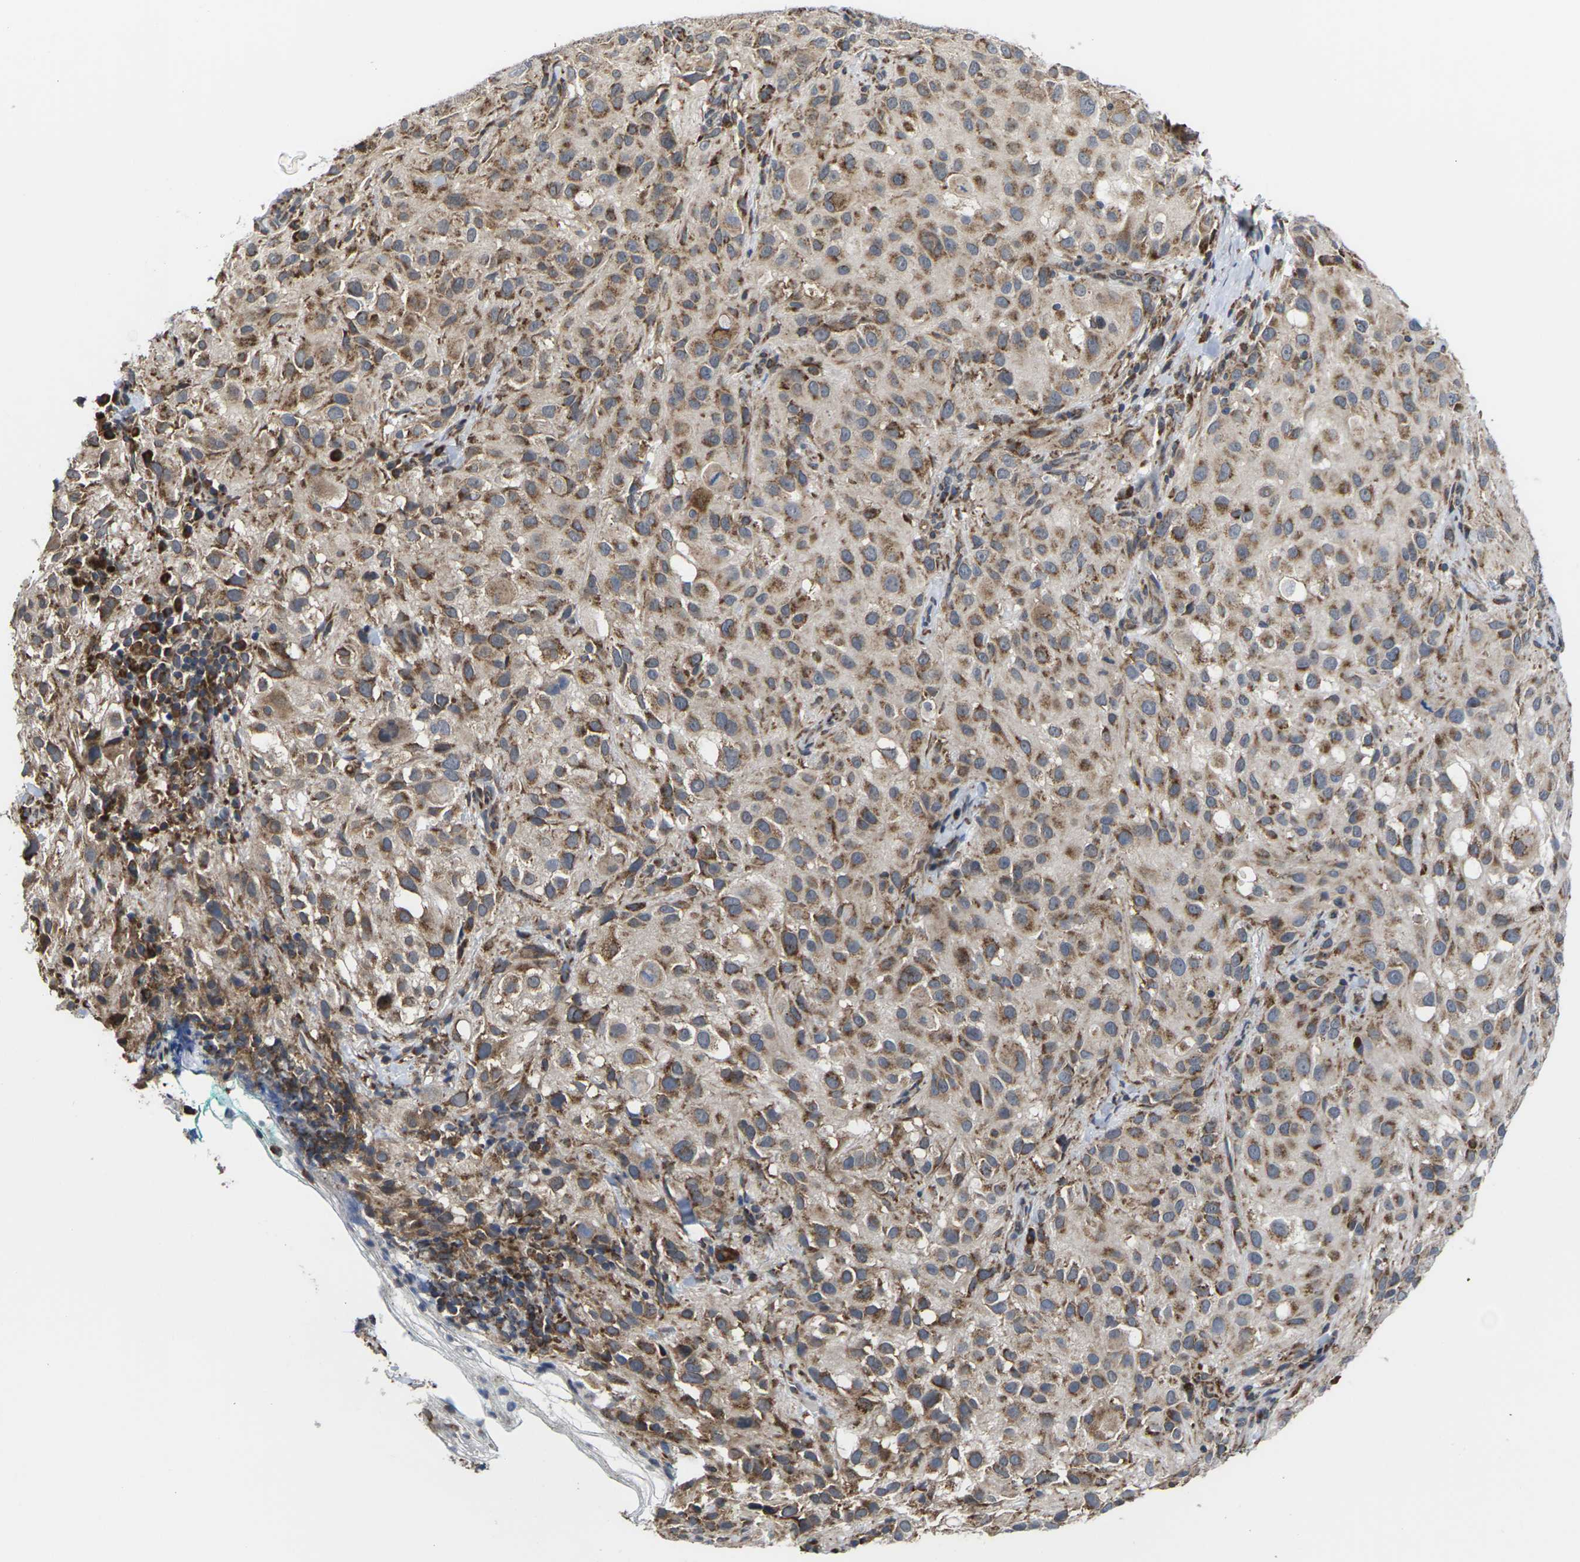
{"staining": {"intensity": "moderate", "quantity": ">75%", "location": "cytoplasmic/membranous"}, "tissue": "melanoma", "cell_type": "Tumor cells", "image_type": "cancer", "snomed": [{"axis": "morphology", "description": "Necrosis, NOS"}, {"axis": "morphology", "description": "Malignant melanoma, NOS"}, {"axis": "topography", "description": "Skin"}], "caption": "A brown stain labels moderate cytoplasmic/membranous staining of a protein in melanoma tumor cells.", "gene": "PDZK1IP1", "patient": {"sex": "female", "age": 87}}